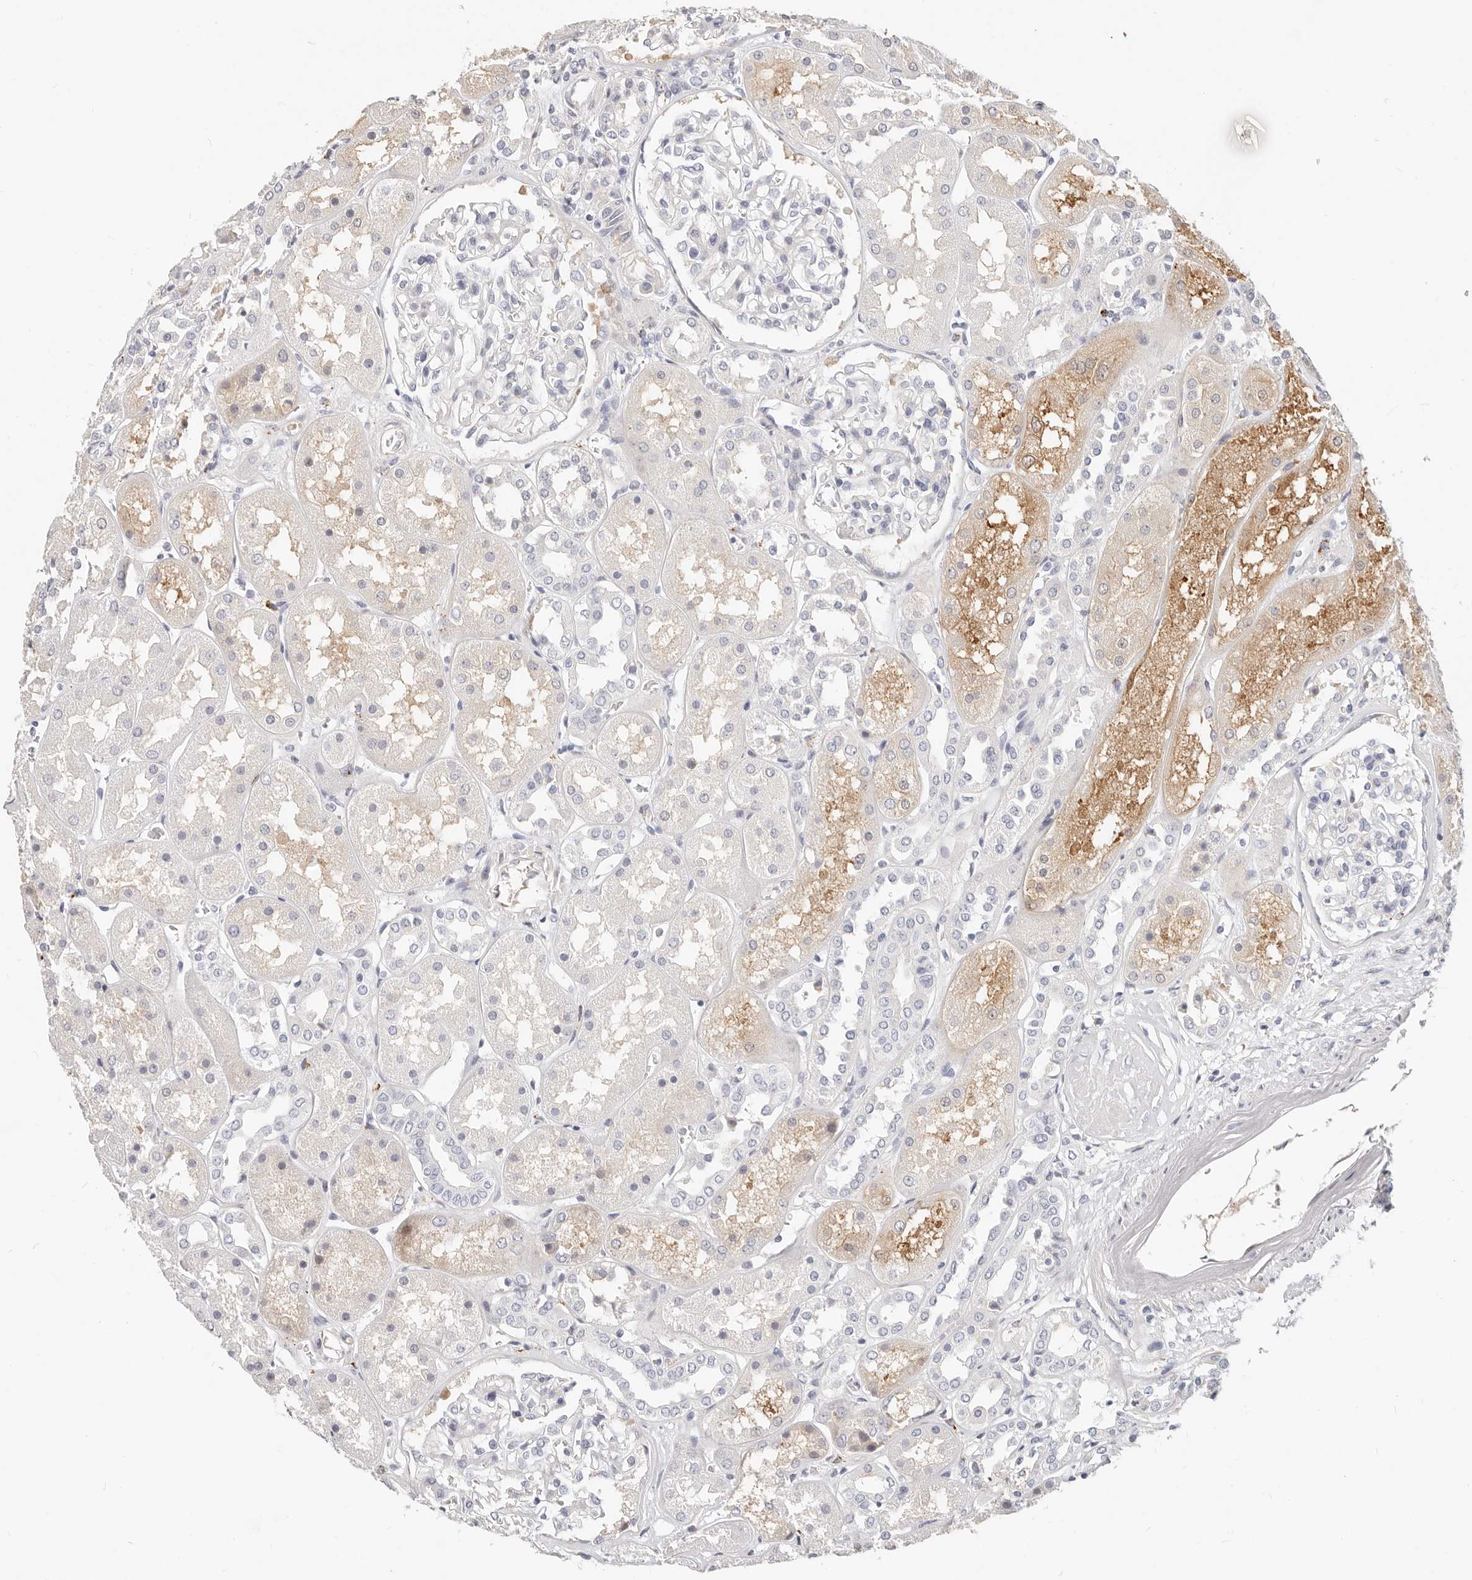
{"staining": {"intensity": "negative", "quantity": "none", "location": "none"}, "tissue": "kidney", "cell_type": "Cells in glomeruli", "image_type": "normal", "snomed": [{"axis": "morphology", "description": "Normal tissue, NOS"}, {"axis": "topography", "description": "Kidney"}], "caption": "Immunohistochemistry histopathology image of benign kidney stained for a protein (brown), which reveals no expression in cells in glomeruli. Nuclei are stained in blue.", "gene": "ZRANB1", "patient": {"sex": "male", "age": 70}}